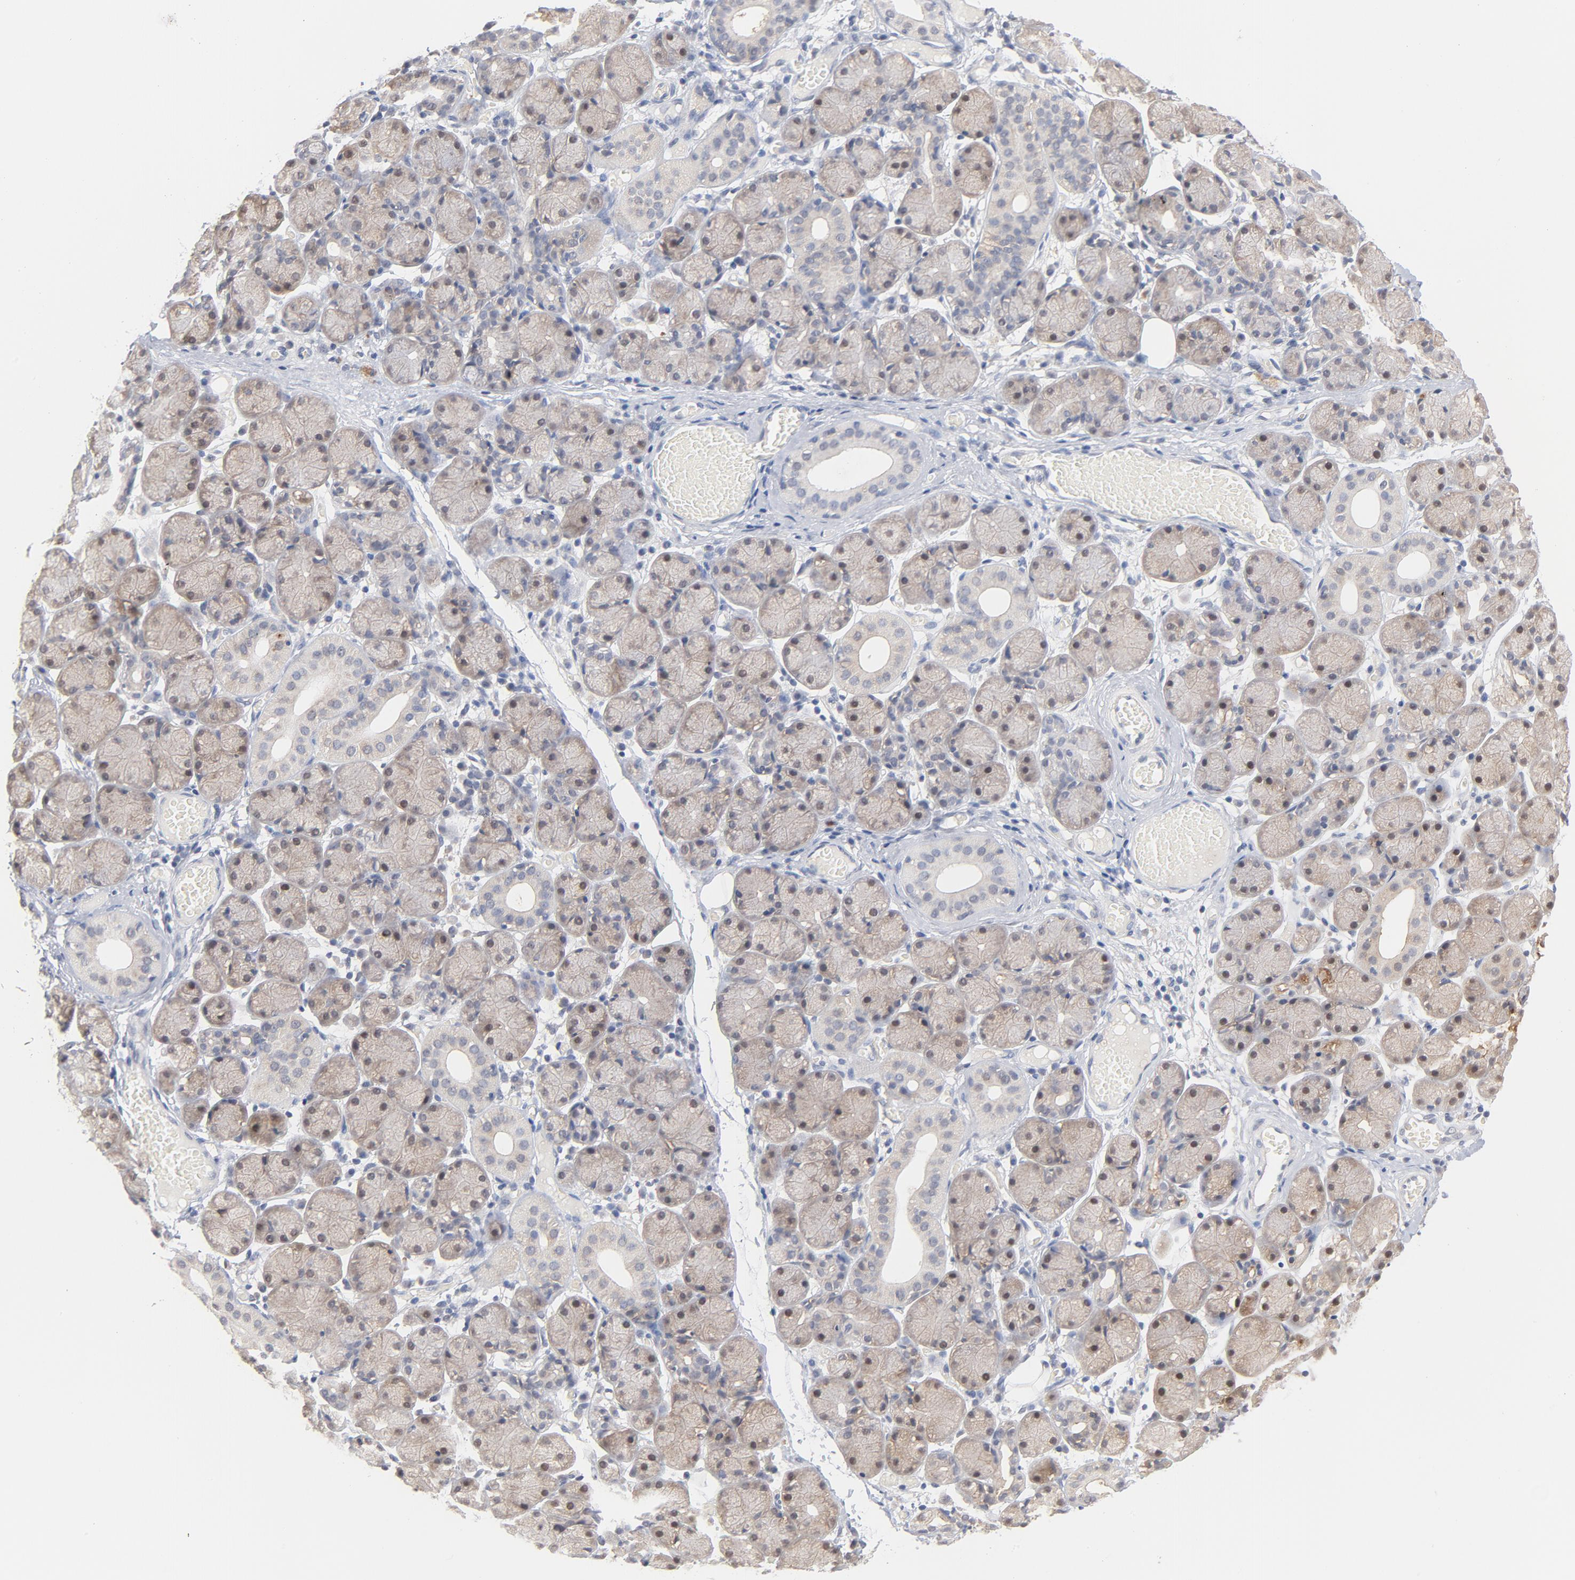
{"staining": {"intensity": "weak", "quantity": "<25%", "location": "cytoplasmic/membranous,nuclear"}, "tissue": "salivary gland", "cell_type": "Glandular cells", "image_type": "normal", "snomed": [{"axis": "morphology", "description": "Normal tissue, NOS"}, {"axis": "topography", "description": "Salivary gland"}], "caption": "Salivary gland stained for a protein using immunohistochemistry (IHC) shows no positivity glandular cells.", "gene": "UBL4A", "patient": {"sex": "female", "age": 24}}